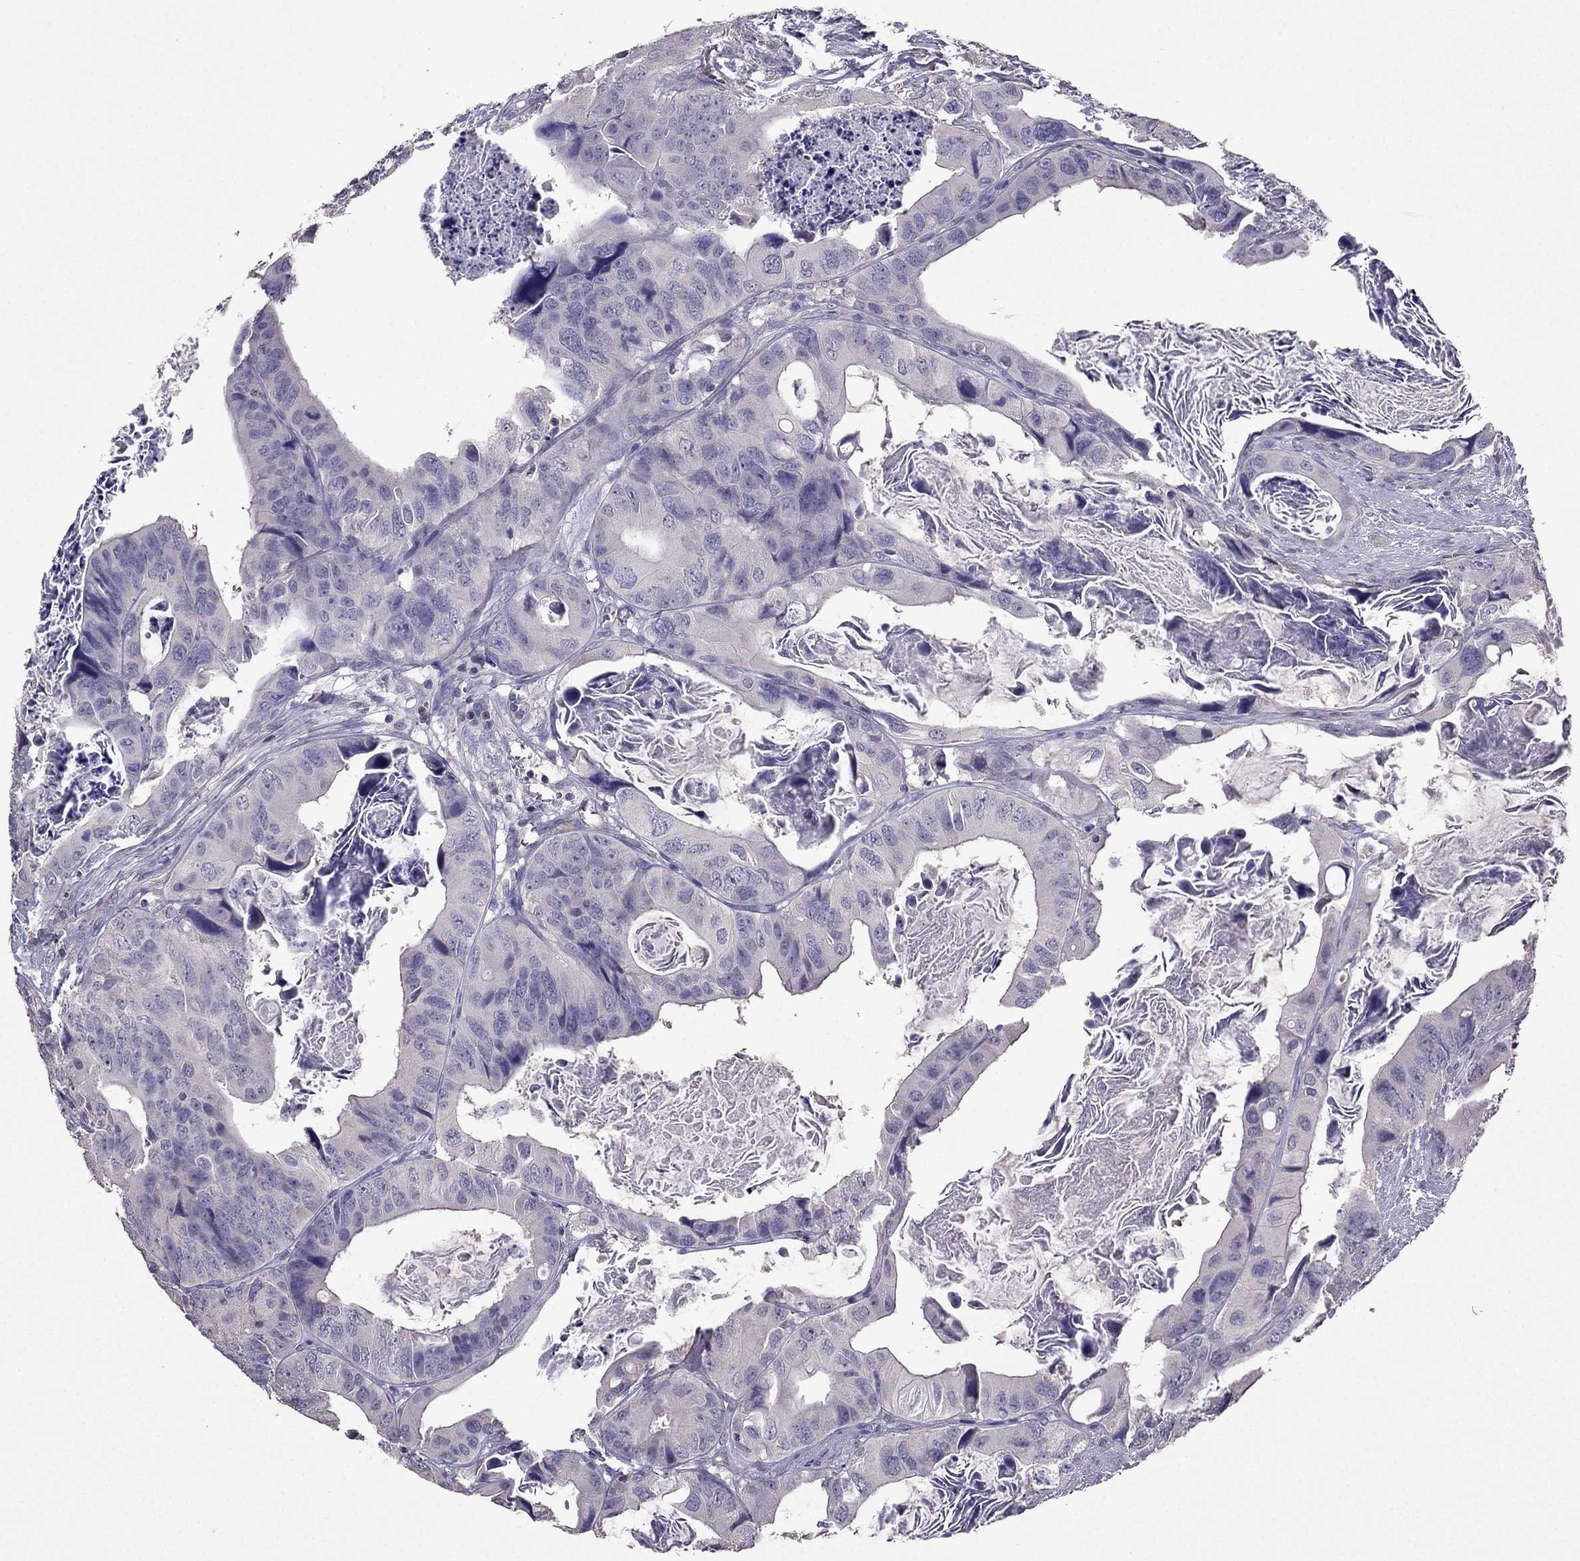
{"staining": {"intensity": "negative", "quantity": "none", "location": "none"}, "tissue": "colorectal cancer", "cell_type": "Tumor cells", "image_type": "cancer", "snomed": [{"axis": "morphology", "description": "Adenocarcinoma, NOS"}, {"axis": "topography", "description": "Rectum"}], "caption": "Tumor cells are negative for protein expression in human adenocarcinoma (colorectal).", "gene": "RFLNB", "patient": {"sex": "male", "age": 64}}